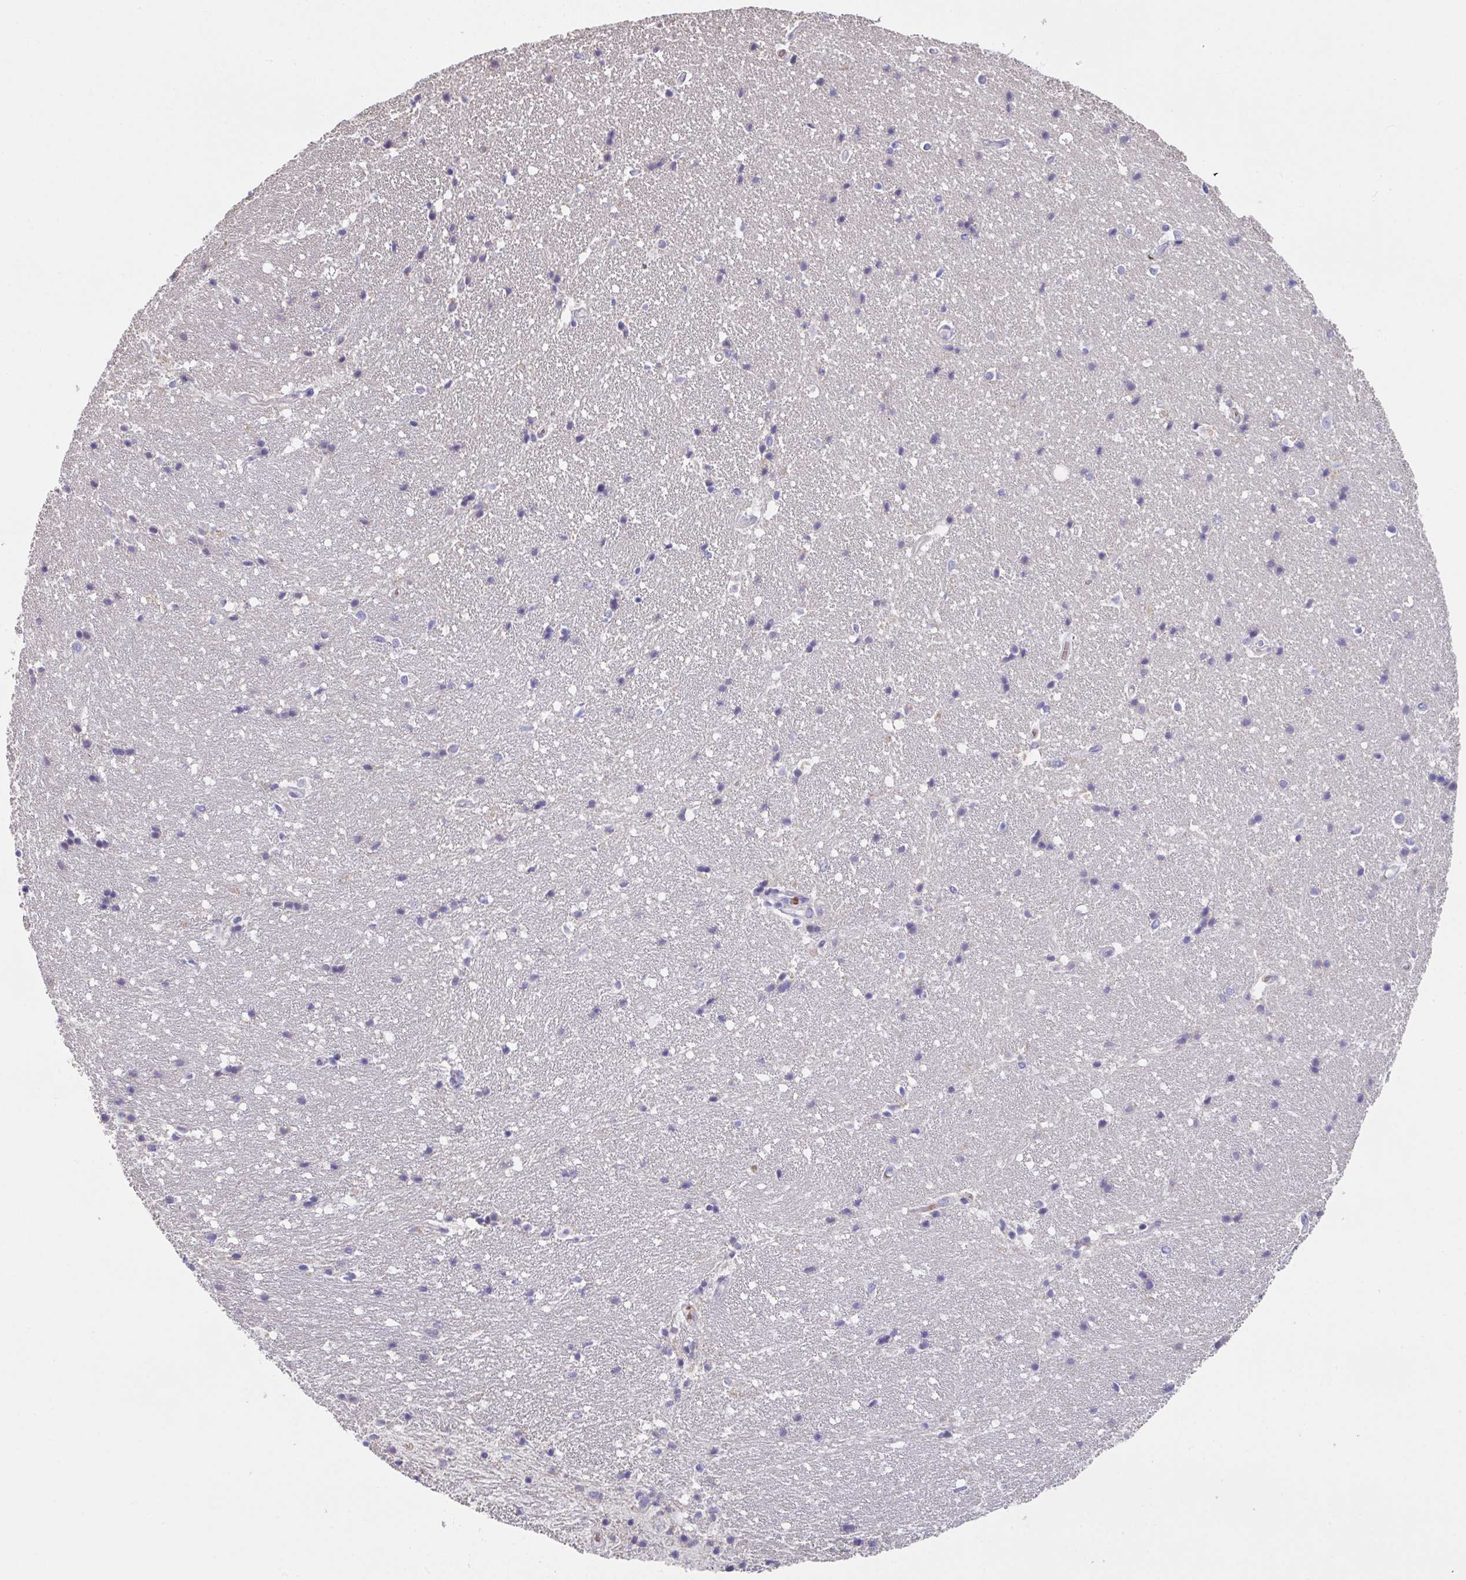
{"staining": {"intensity": "negative", "quantity": "none", "location": "none"}, "tissue": "hippocampus", "cell_type": "Glial cells", "image_type": "normal", "snomed": [{"axis": "morphology", "description": "Normal tissue, NOS"}, {"axis": "topography", "description": "Hippocampus"}], "caption": "High power microscopy image of an immunohistochemistry image of normal hippocampus, revealing no significant positivity in glial cells. (DAB IHC visualized using brightfield microscopy, high magnification).", "gene": "TFAP2C", "patient": {"sex": "male", "age": 63}}